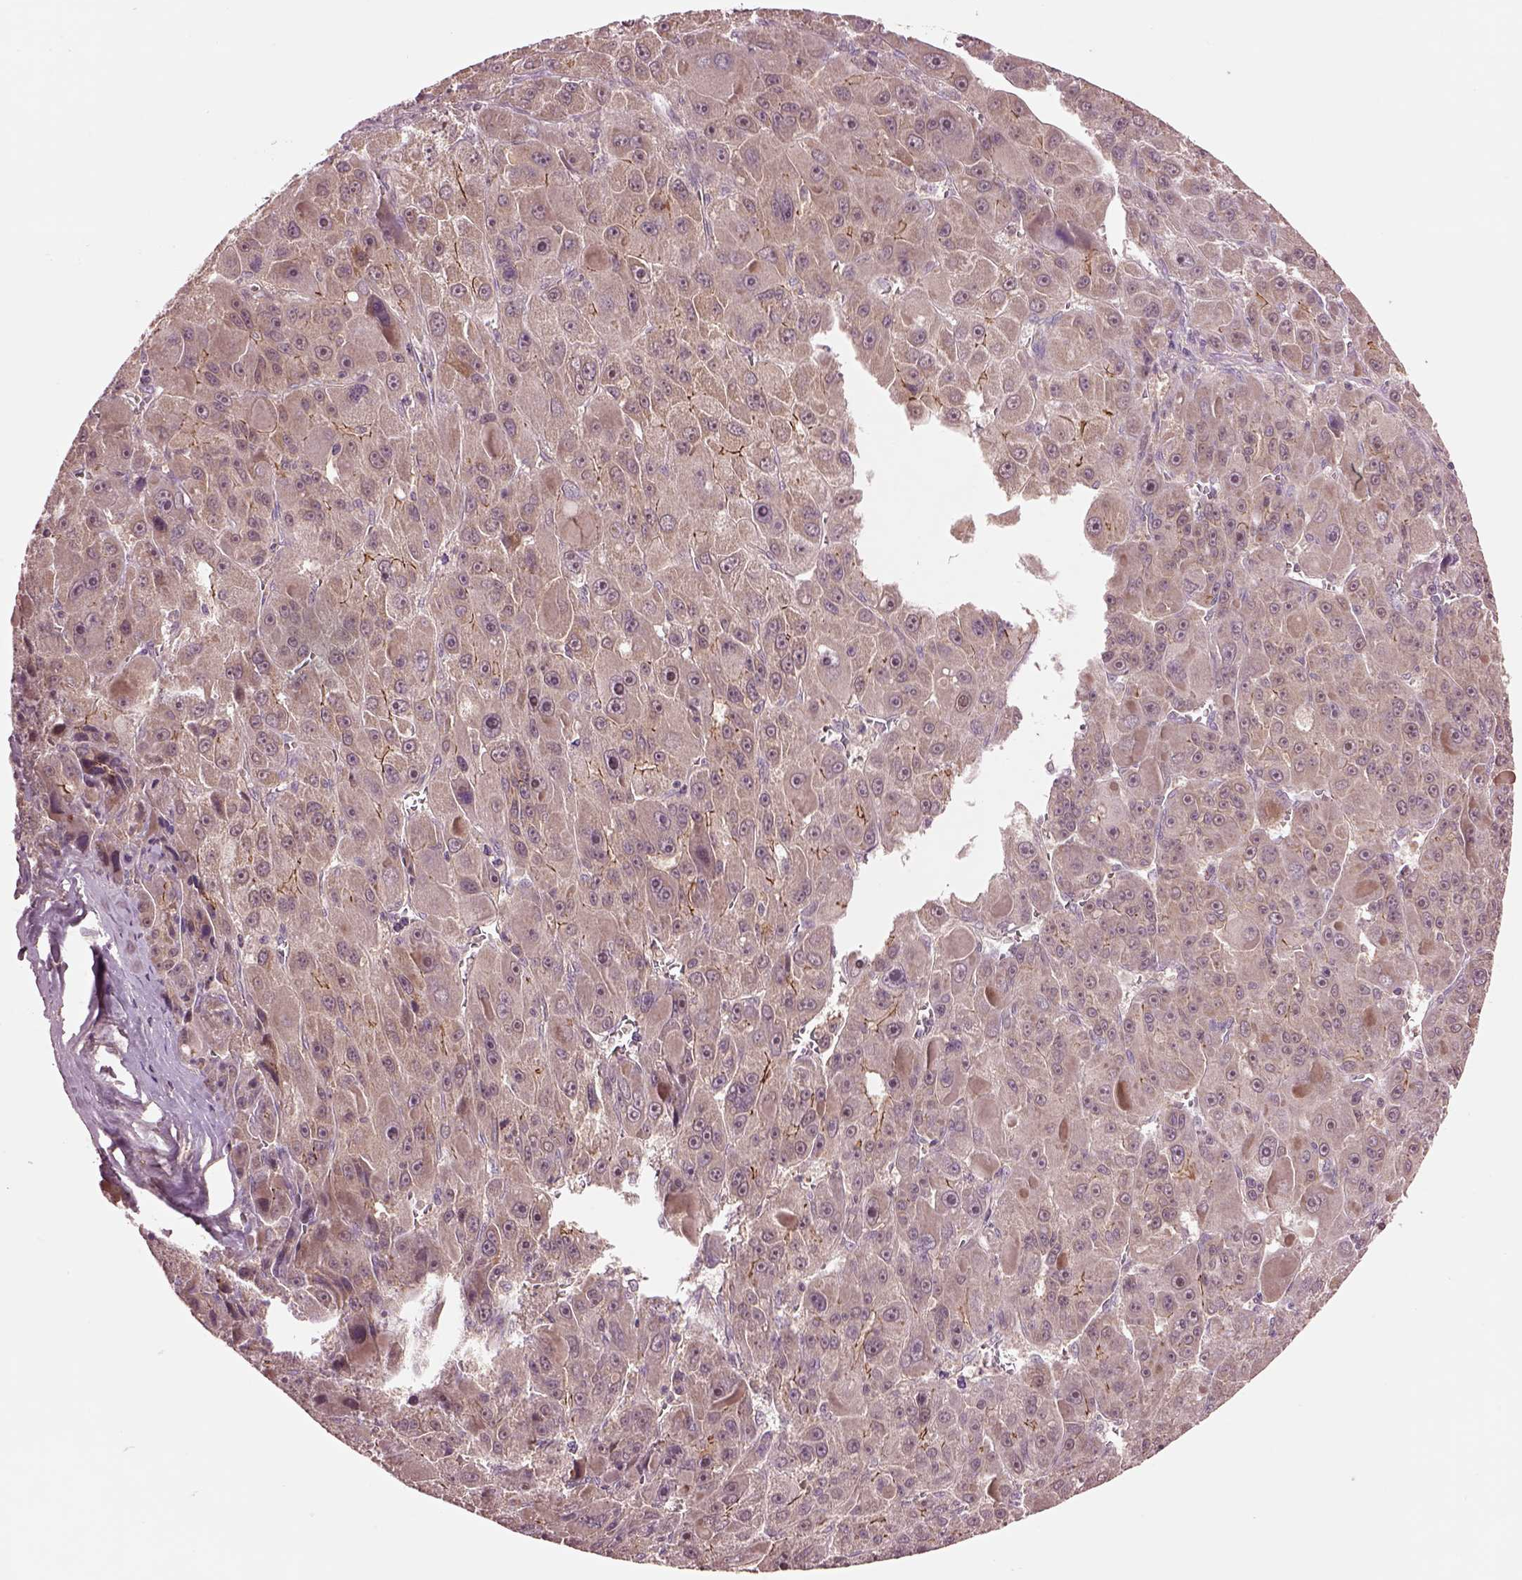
{"staining": {"intensity": "weak", "quantity": ">75%", "location": "cytoplasmic/membranous"}, "tissue": "liver cancer", "cell_type": "Tumor cells", "image_type": "cancer", "snomed": [{"axis": "morphology", "description": "Carcinoma, Hepatocellular, NOS"}, {"axis": "topography", "description": "Liver"}], "caption": "Brown immunohistochemical staining in human liver cancer reveals weak cytoplasmic/membranous expression in approximately >75% of tumor cells.", "gene": "MTHFS", "patient": {"sex": "male", "age": 76}}